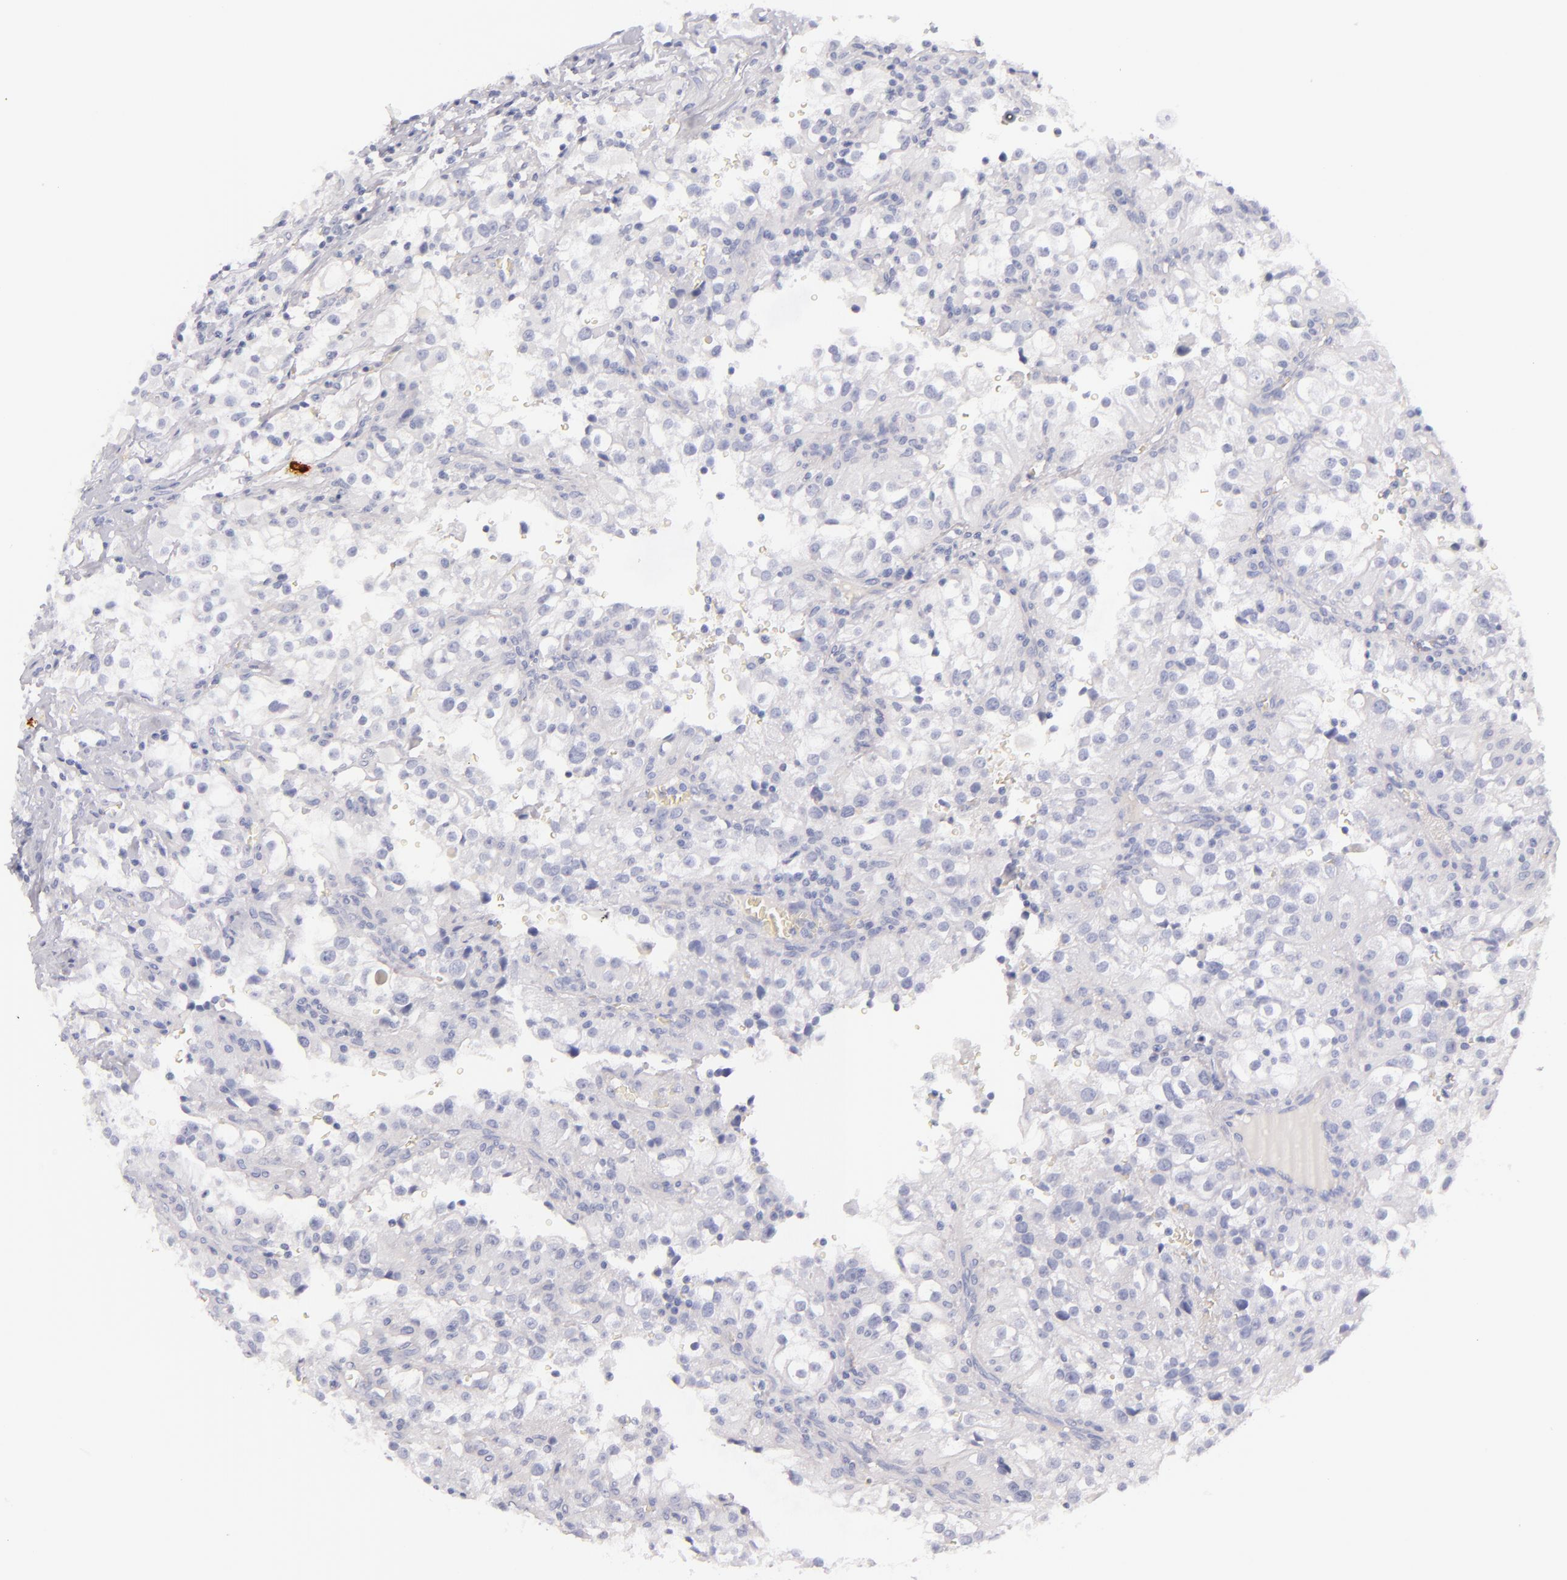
{"staining": {"intensity": "negative", "quantity": "none", "location": "none"}, "tissue": "renal cancer", "cell_type": "Tumor cells", "image_type": "cancer", "snomed": [{"axis": "morphology", "description": "Adenocarcinoma, NOS"}, {"axis": "topography", "description": "Kidney"}], "caption": "IHC of human renal cancer demonstrates no expression in tumor cells.", "gene": "TPSD1", "patient": {"sex": "female", "age": 52}}